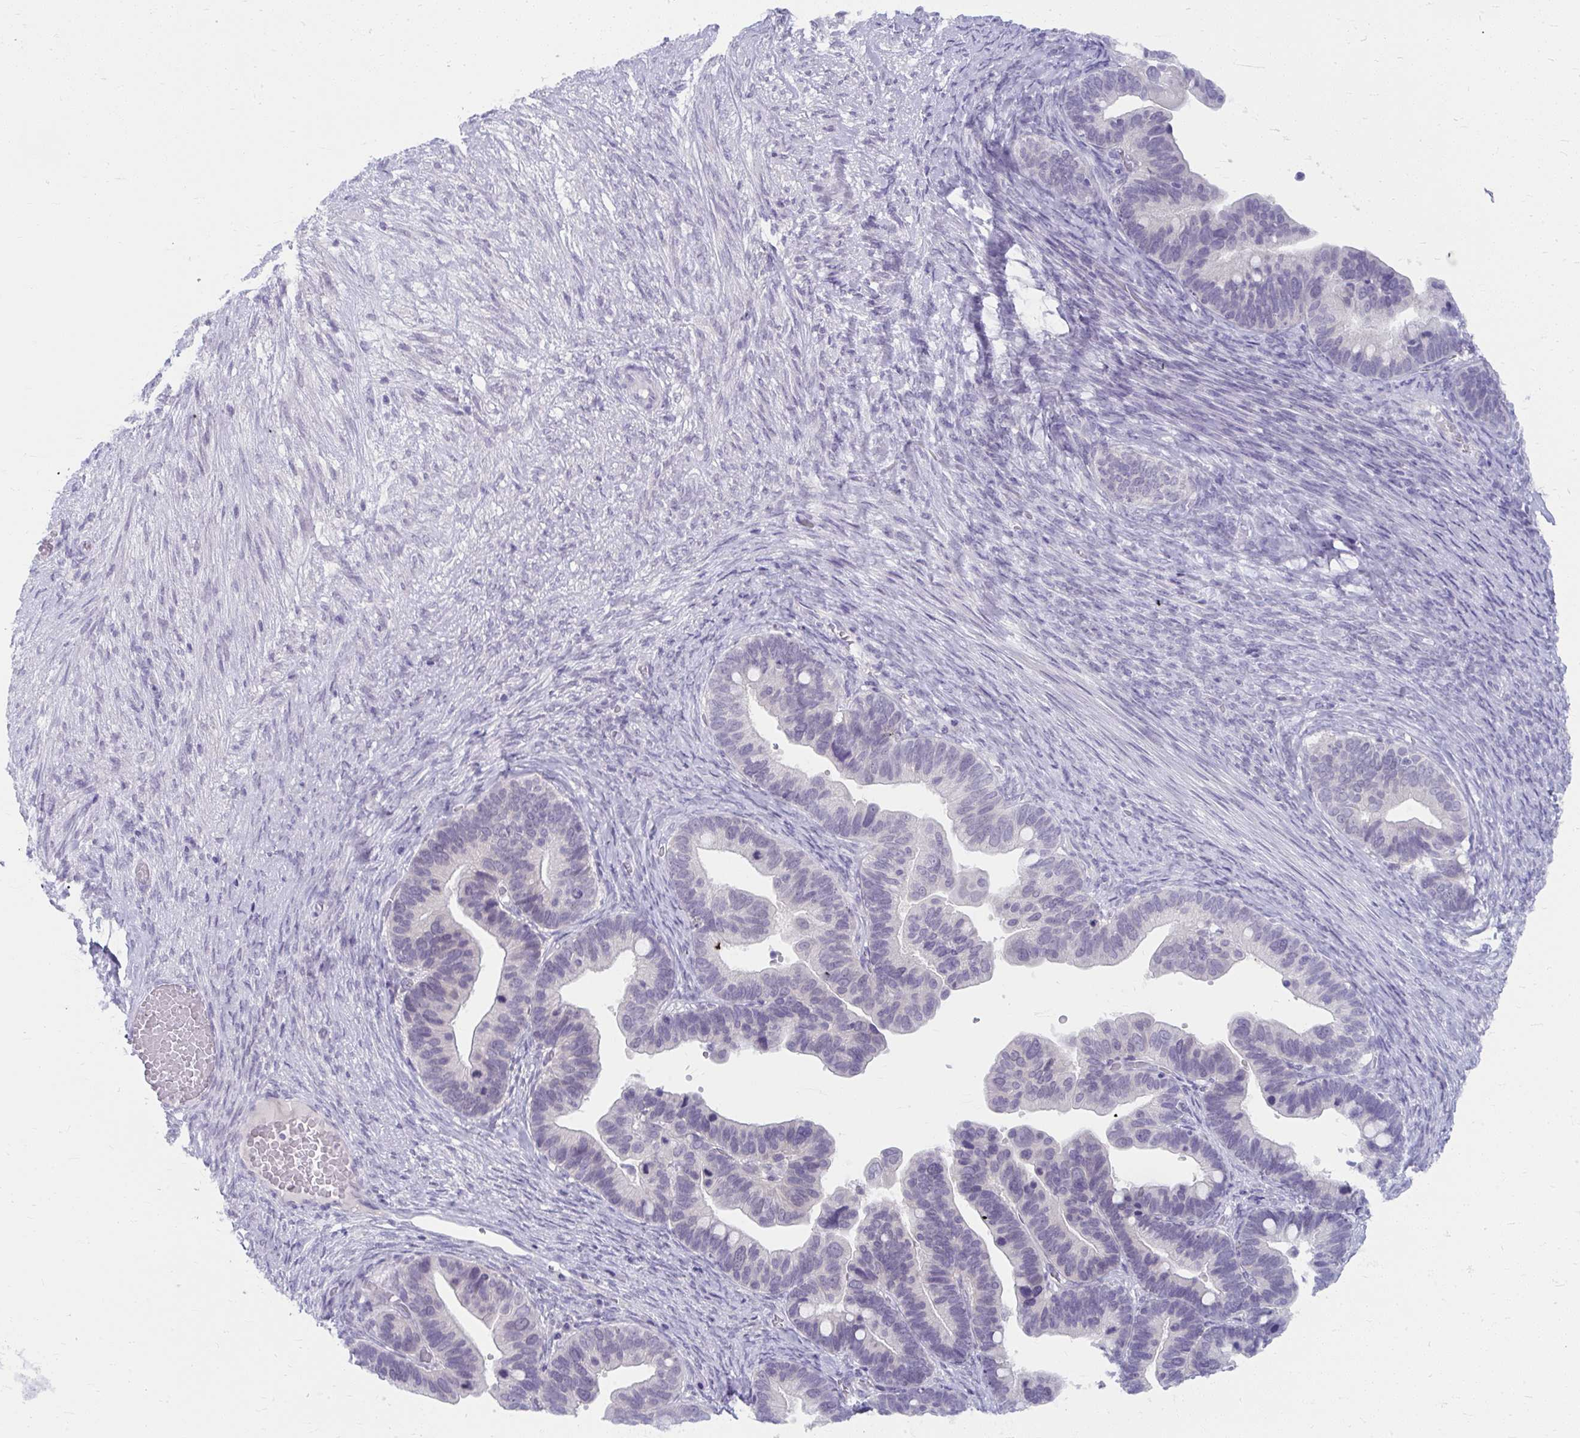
{"staining": {"intensity": "negative", "quantity": "none", "location": "none"}, "tissue": "ovarian cancer", "cell_type": "Tumor cells", "image_type": "cancer", "snomed": [{"axis": "morphology", "description": "Cystadenocarcinoma, serous, NOS"}, {"axis": "topography", "description": "Ovary"}], "caption": "The histopathology image demonstrates no staining of tumor cells in ovarian cancer (serous cystadenocarcinoma).", "gene": "UGT3A2", "patient": {"sex": "female", "age": 56}}